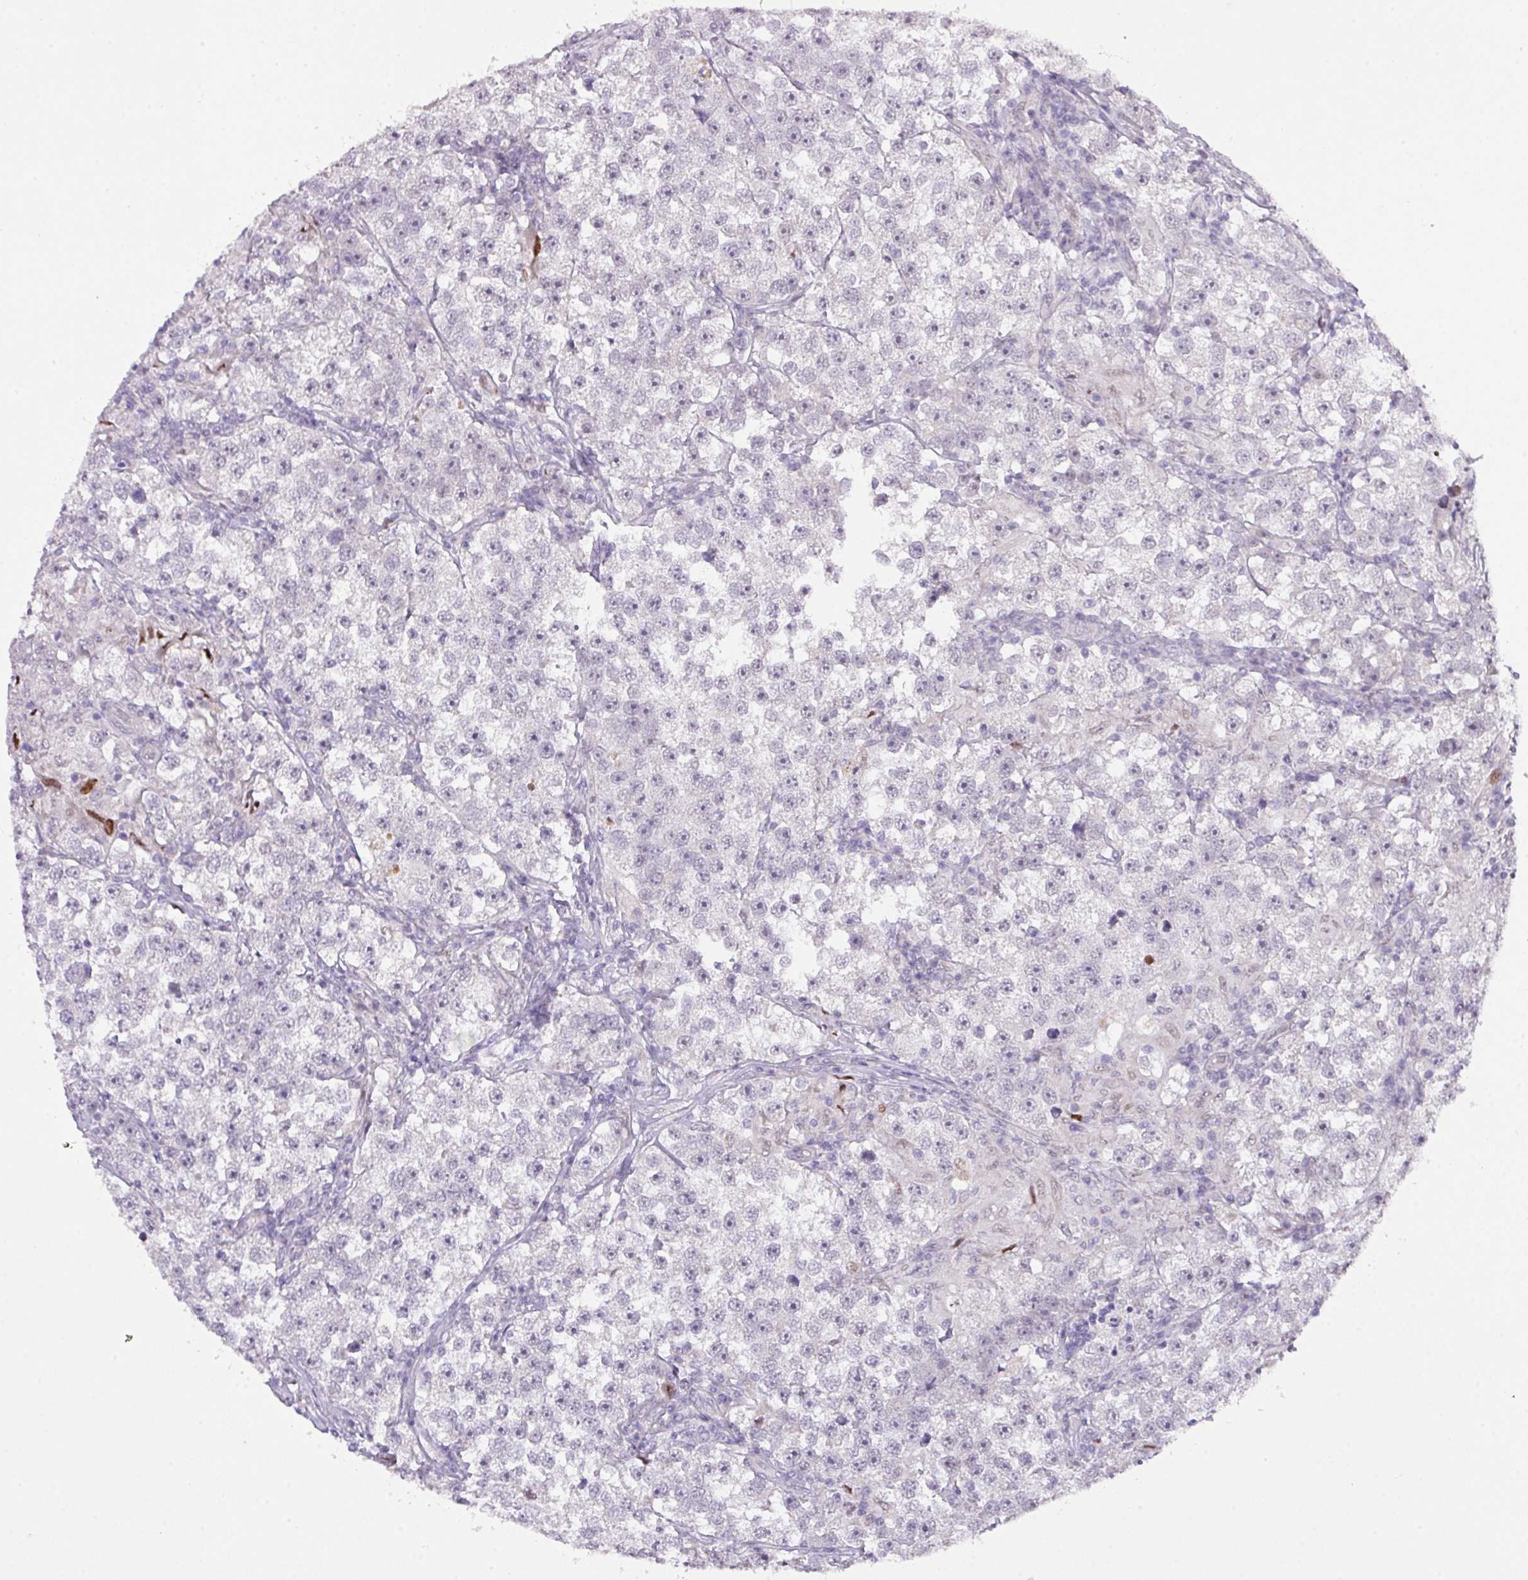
{"staining": {"intensity": "negative", "quantity": "none", "location": "none"}, "tissue": "testis cancer", "cell_type": "Tumor cells", "image_type": "cancer", "snomed": [{"axis": "morphology", "description": "Seminoma, NOS"}, {"axis": "topography", "description": "Testis"}], "caption": "The image displays no significant staining in tumor cells of testis cancer (seminoma).", "gene": "ANKRD13B", "patient": {"sex": "male", "age": 46}}